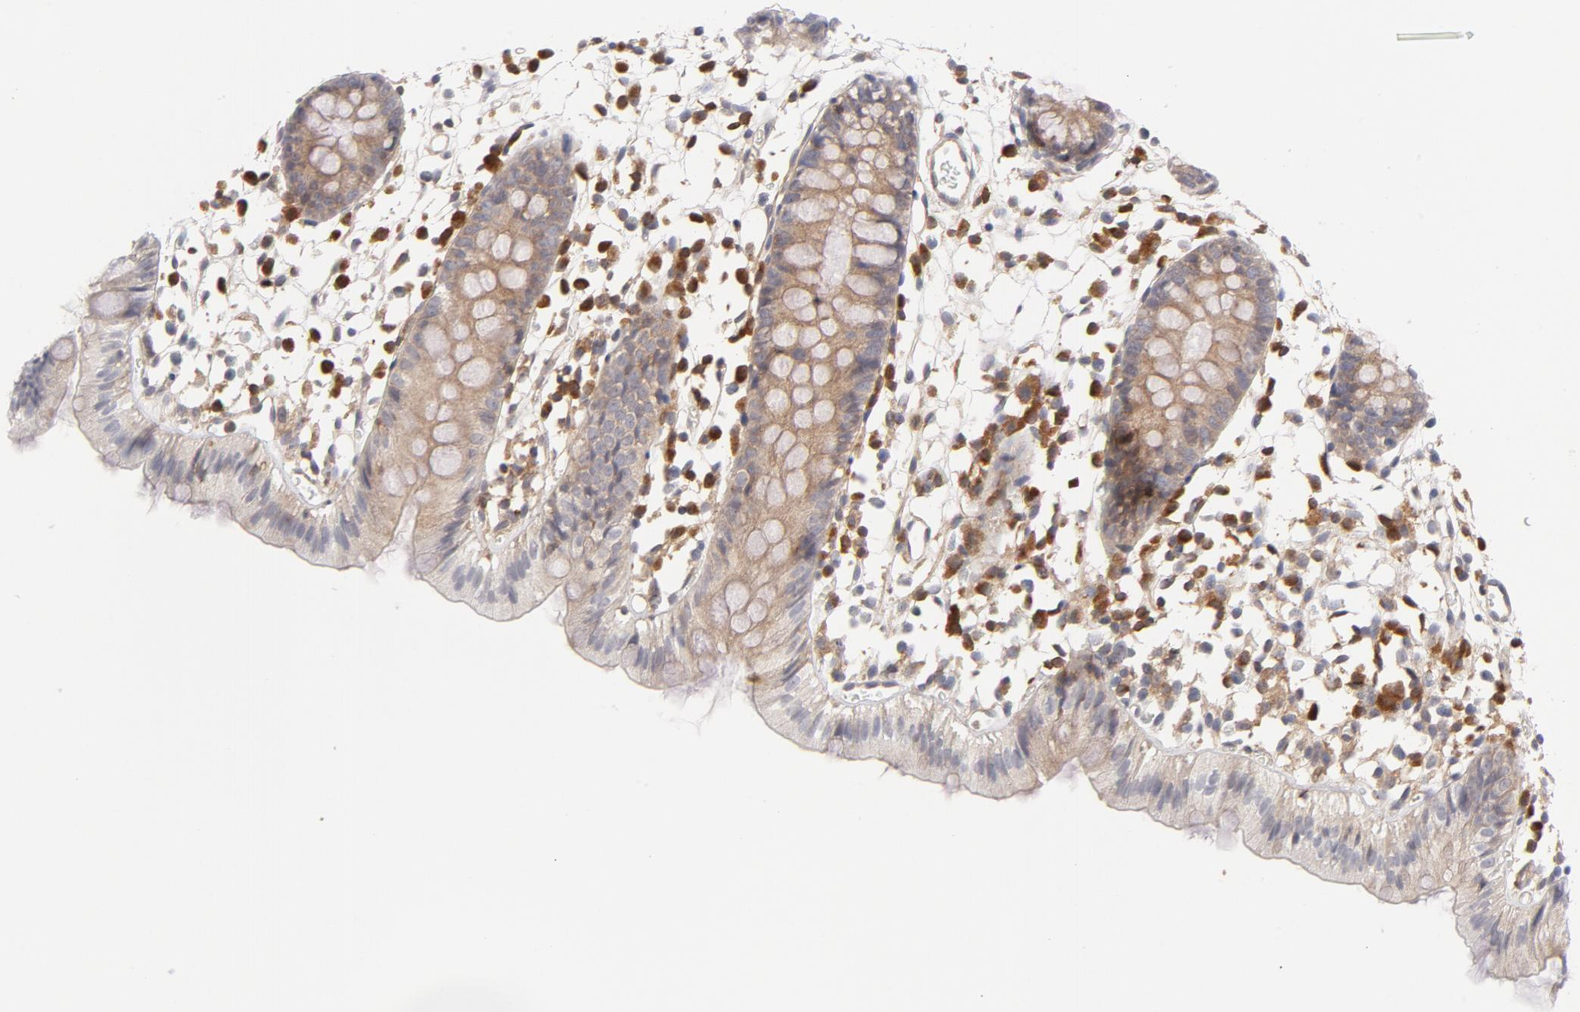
{"staining": {"intensity": "weak", "quantity": ">75%", "location": "cytoplasmic/membranous"}, "tissue": "colon", "cell_type": "Endothelial cells", "image_type": "normal", "snomed": [{"axis": "morphology", "description": "Normal tissue, NOS"}, {"axis": "topography", "description": "Colon"}], "caption": "Immunohistochemical staining of normal colon reveals weak cytoplasmic/membranous protein expression in approximately >75% of endothelial cells. The staining was performed using DAB (3,3'-diaminobenzidine) to visualize the protein expression in brown, while the nuclei were stained in blue with hematoxylin (Magnification: 20x).", "gene": "TRADD", "patient": {"sex": "male", "age": 14}}